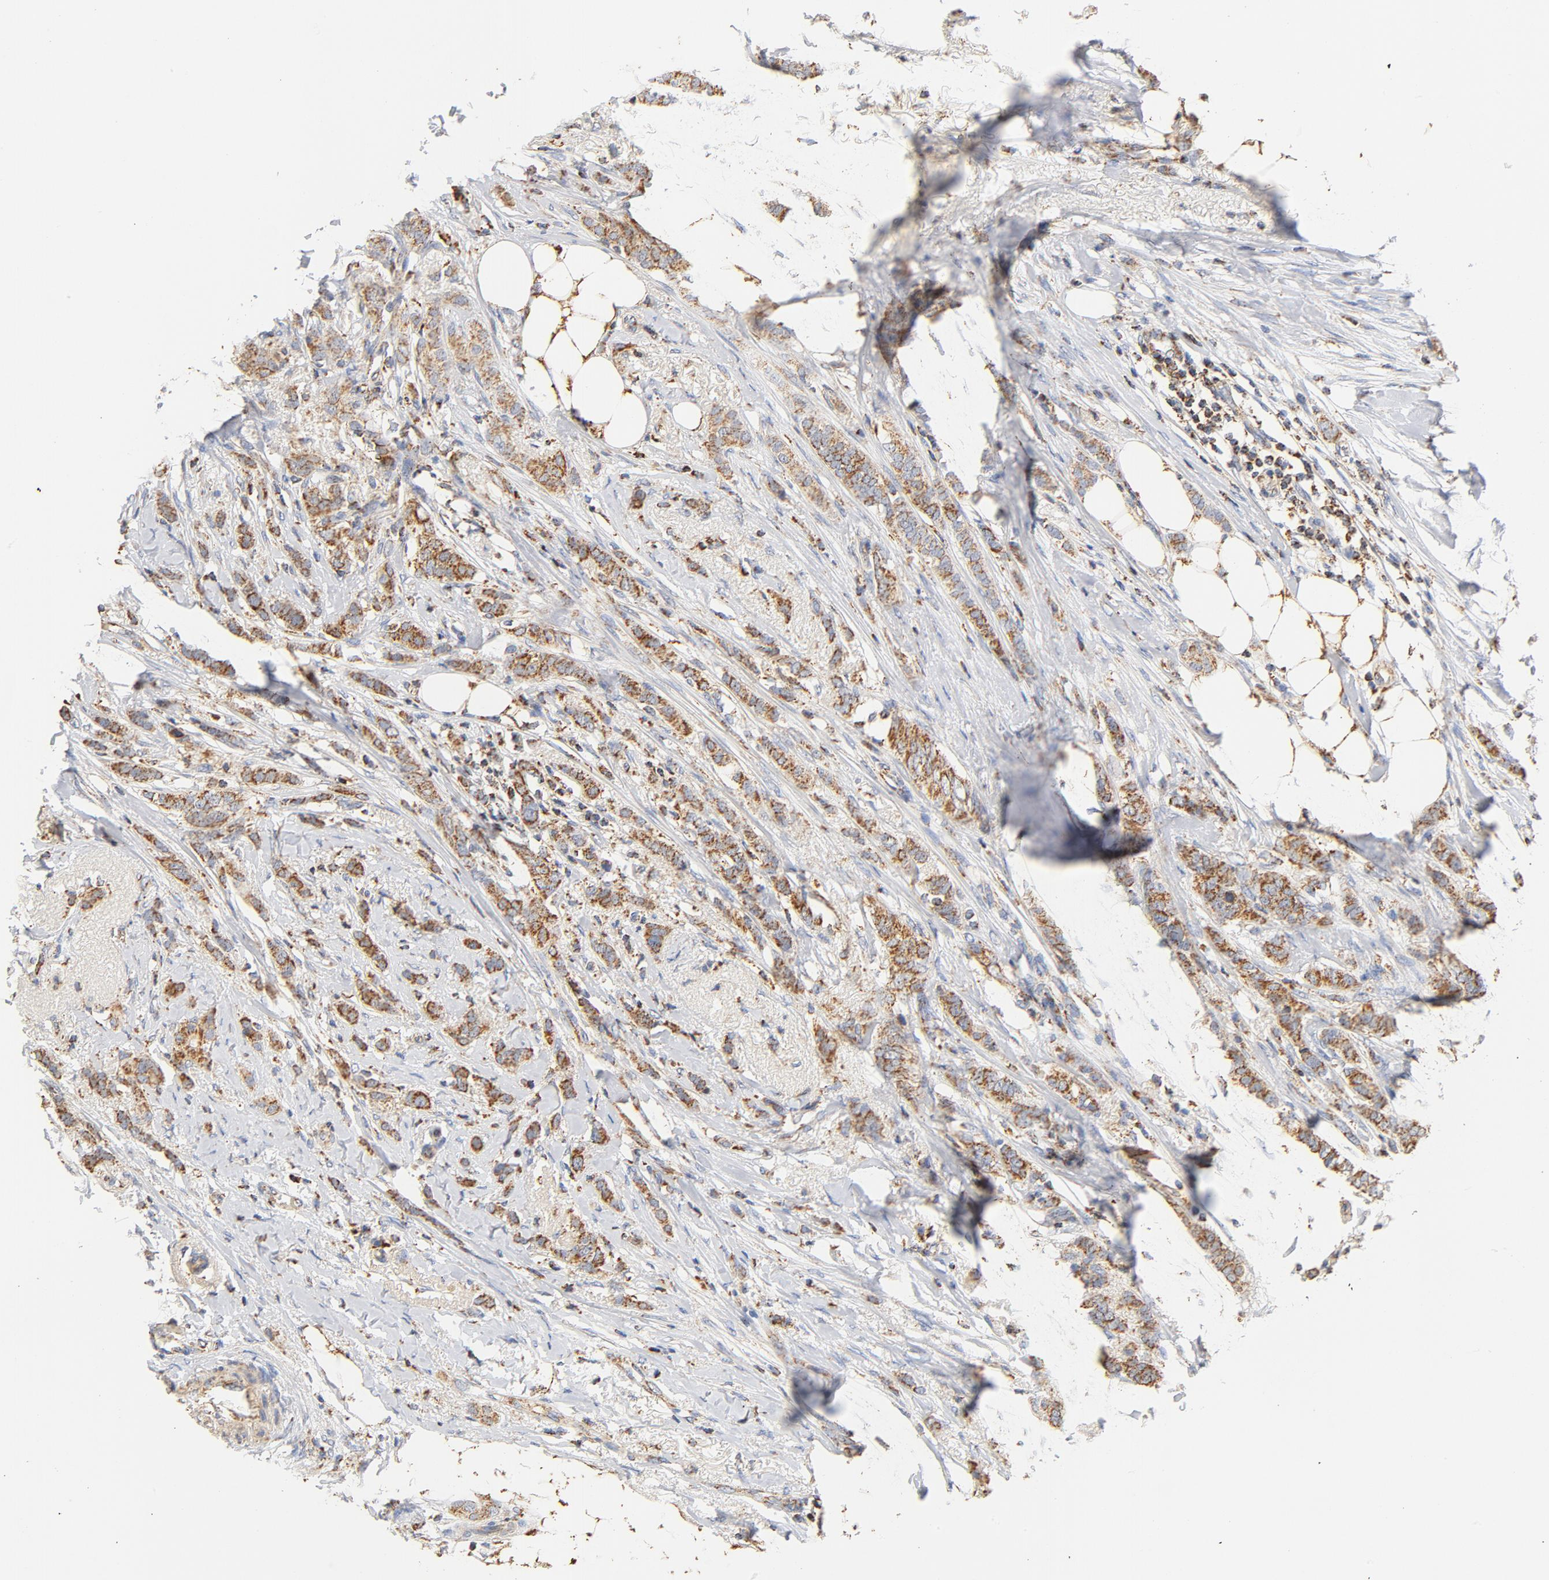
{"staining": {"intensity": "moderate", "quantity": ">75%", "location": "cytoplasmic/membranous"}, "tissue": "breast cancer", "cell_type": "Tumor cells", "image_type": "cancer", "snomed": [{"axis": "morphology", "description": "Lobular carcinoma"}, {"axis": "topography", "description": "Breast"}], "caption": "Lobular carcinoma (breast) stained with a protein marker demonstrates moderate staining in tumor cells.", "gene": "COX4I1", "patient": {"sex": "female", "age": 55}}